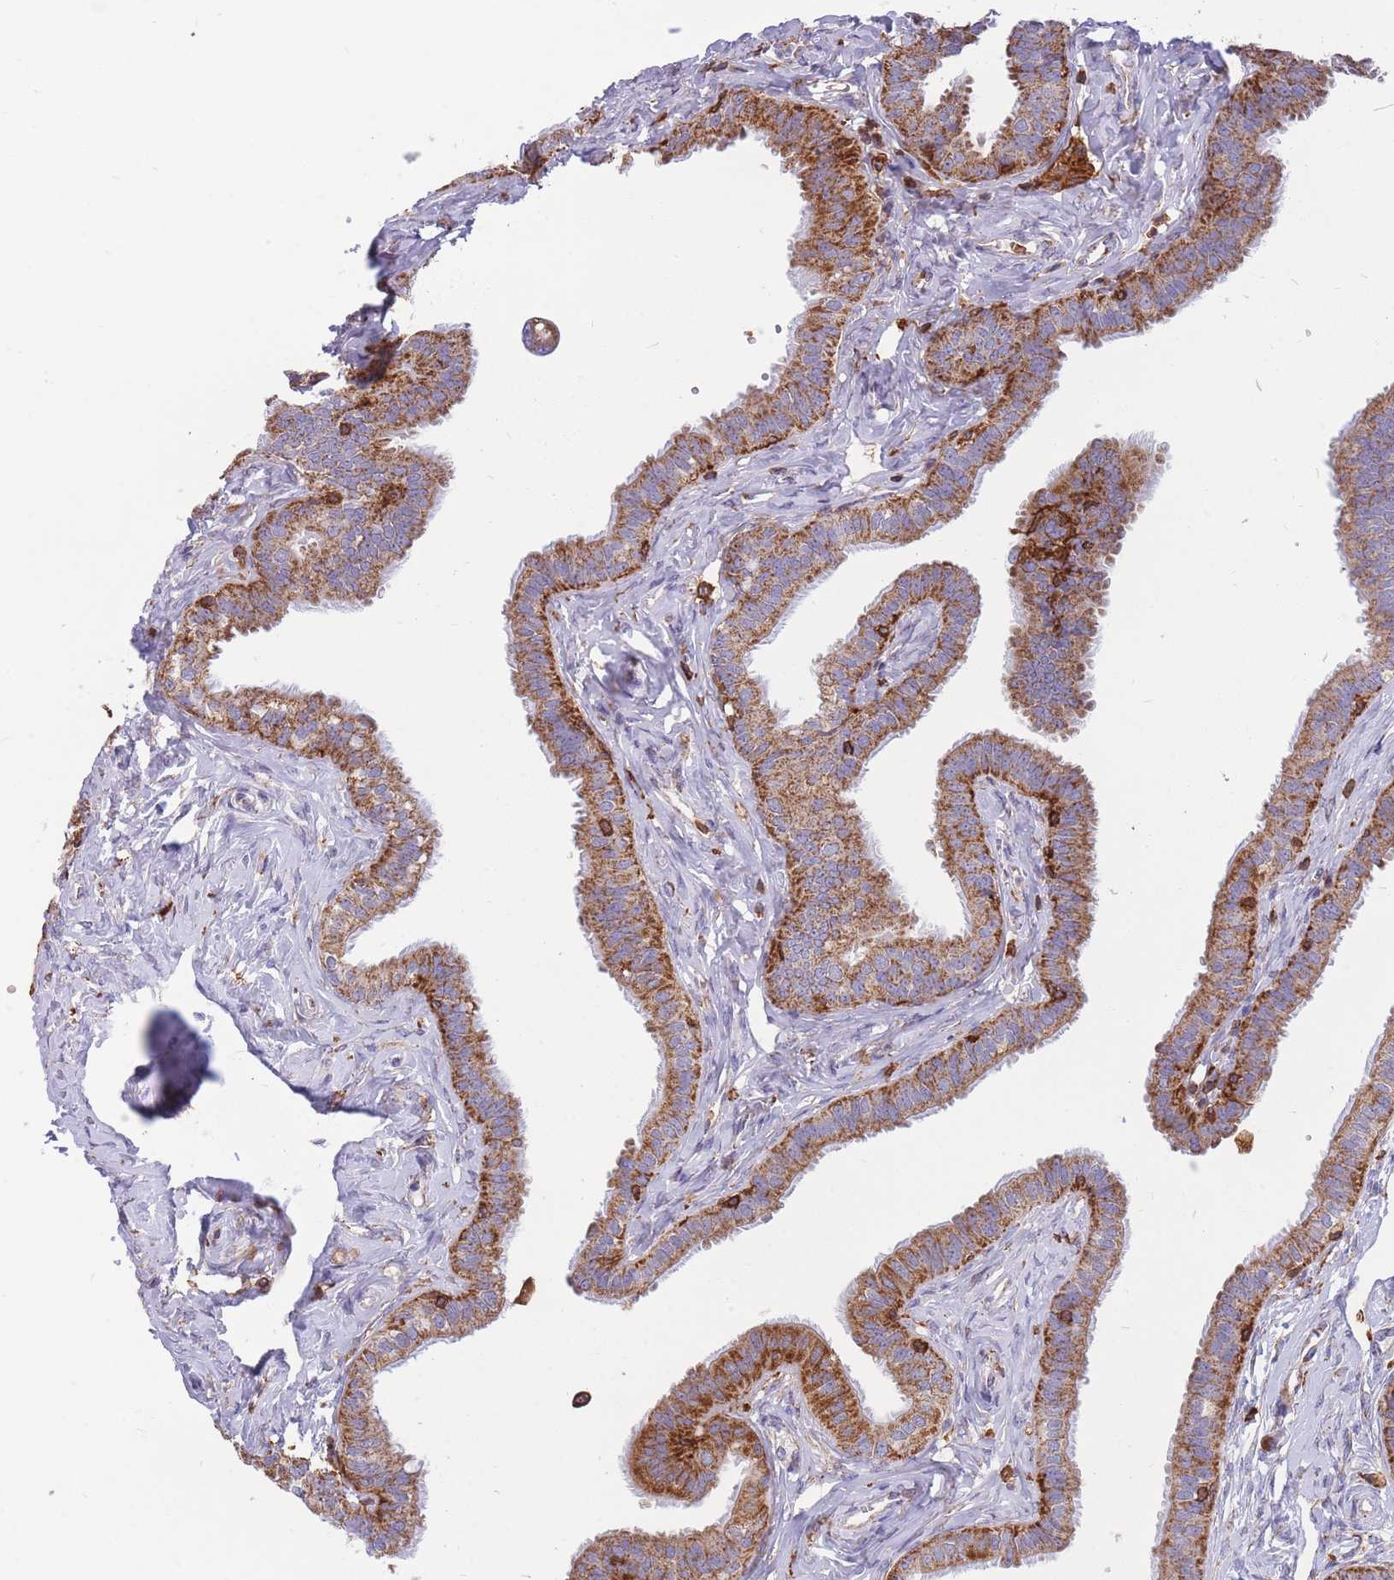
{"staining": {"intensity": "moderate", "quantity": ">75%", "location": "cytoplasmic/membranous"}, "tissue": "fallopian tube", "cell_type": "Glandular cells", "image_type": "normal", "snomed": [{"axis": "morphology", "description": "Normal tissue, NOS"}, {"axis": "morphology", "description": "Carcinoma, NOS"}, {"axis": "topography", "description": "Fallopian tube"}, {"axis": "topography", "description": "Ovary"}], "caption": "Protein analysis of unremarkable fallopian tube exhibits moderate cytoplasmic/membranous positivity in about >75% of glandular cells.", "gene": "MRPL54", "patient": {"sex": "female", "age": 59}}